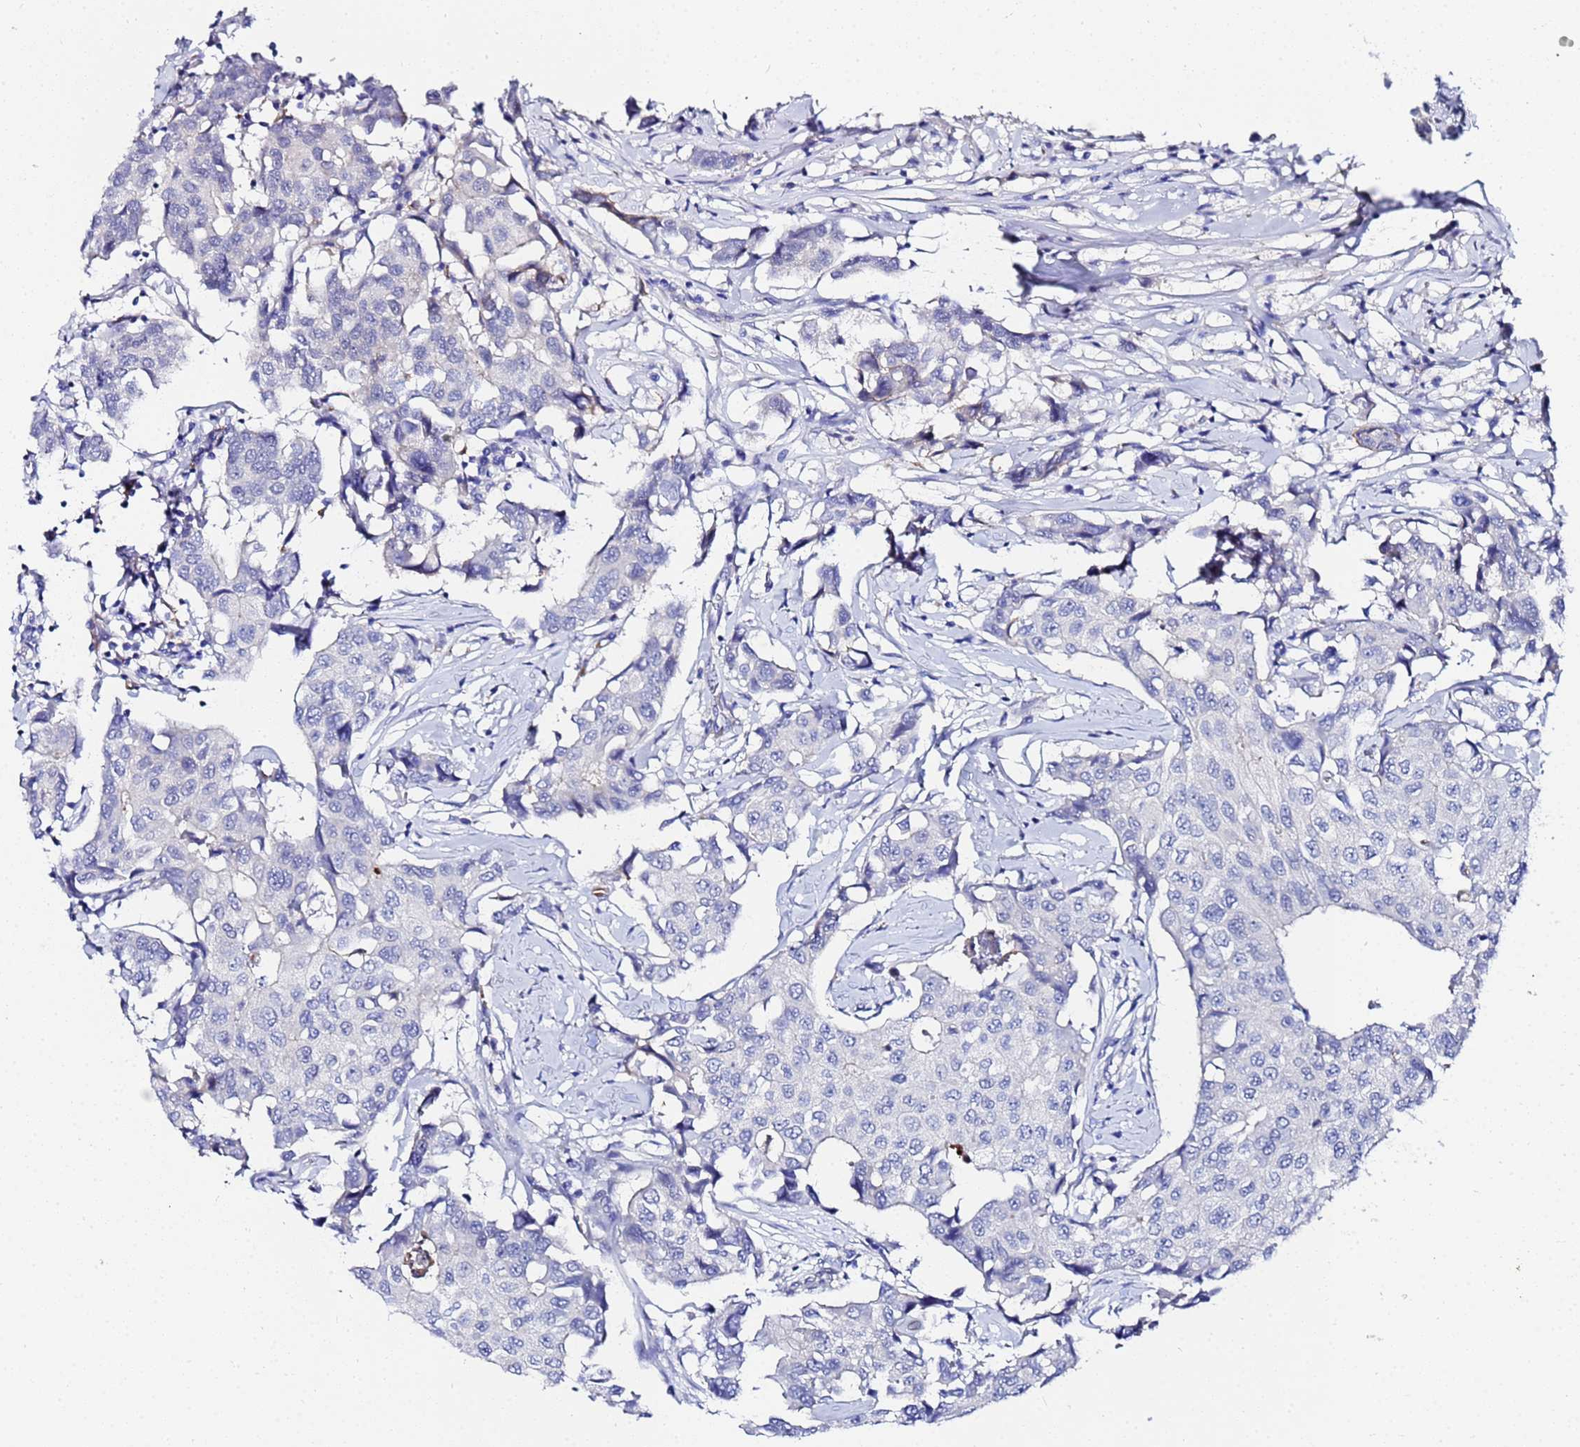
{"staining": {"intensity": "negative", "quantity": "none", "location": "none"}, "tissue": "breast cancer", "cell_type": "Tumor cells", "image_type": "cancer", "snomed": [{"axis": "morphology", "description": "Duct carcinoma"}, {"axis": "topography", "description": "Breast"}], "caption": "An immunohistochemistry (IHC) photomicrograph of breast intraductal carcinoma is shown. There is no staining in tumor cells of breast intraductal carcinoma.", "gene": "ZNF26", "patient": {"sex": "female", "age": 80}}